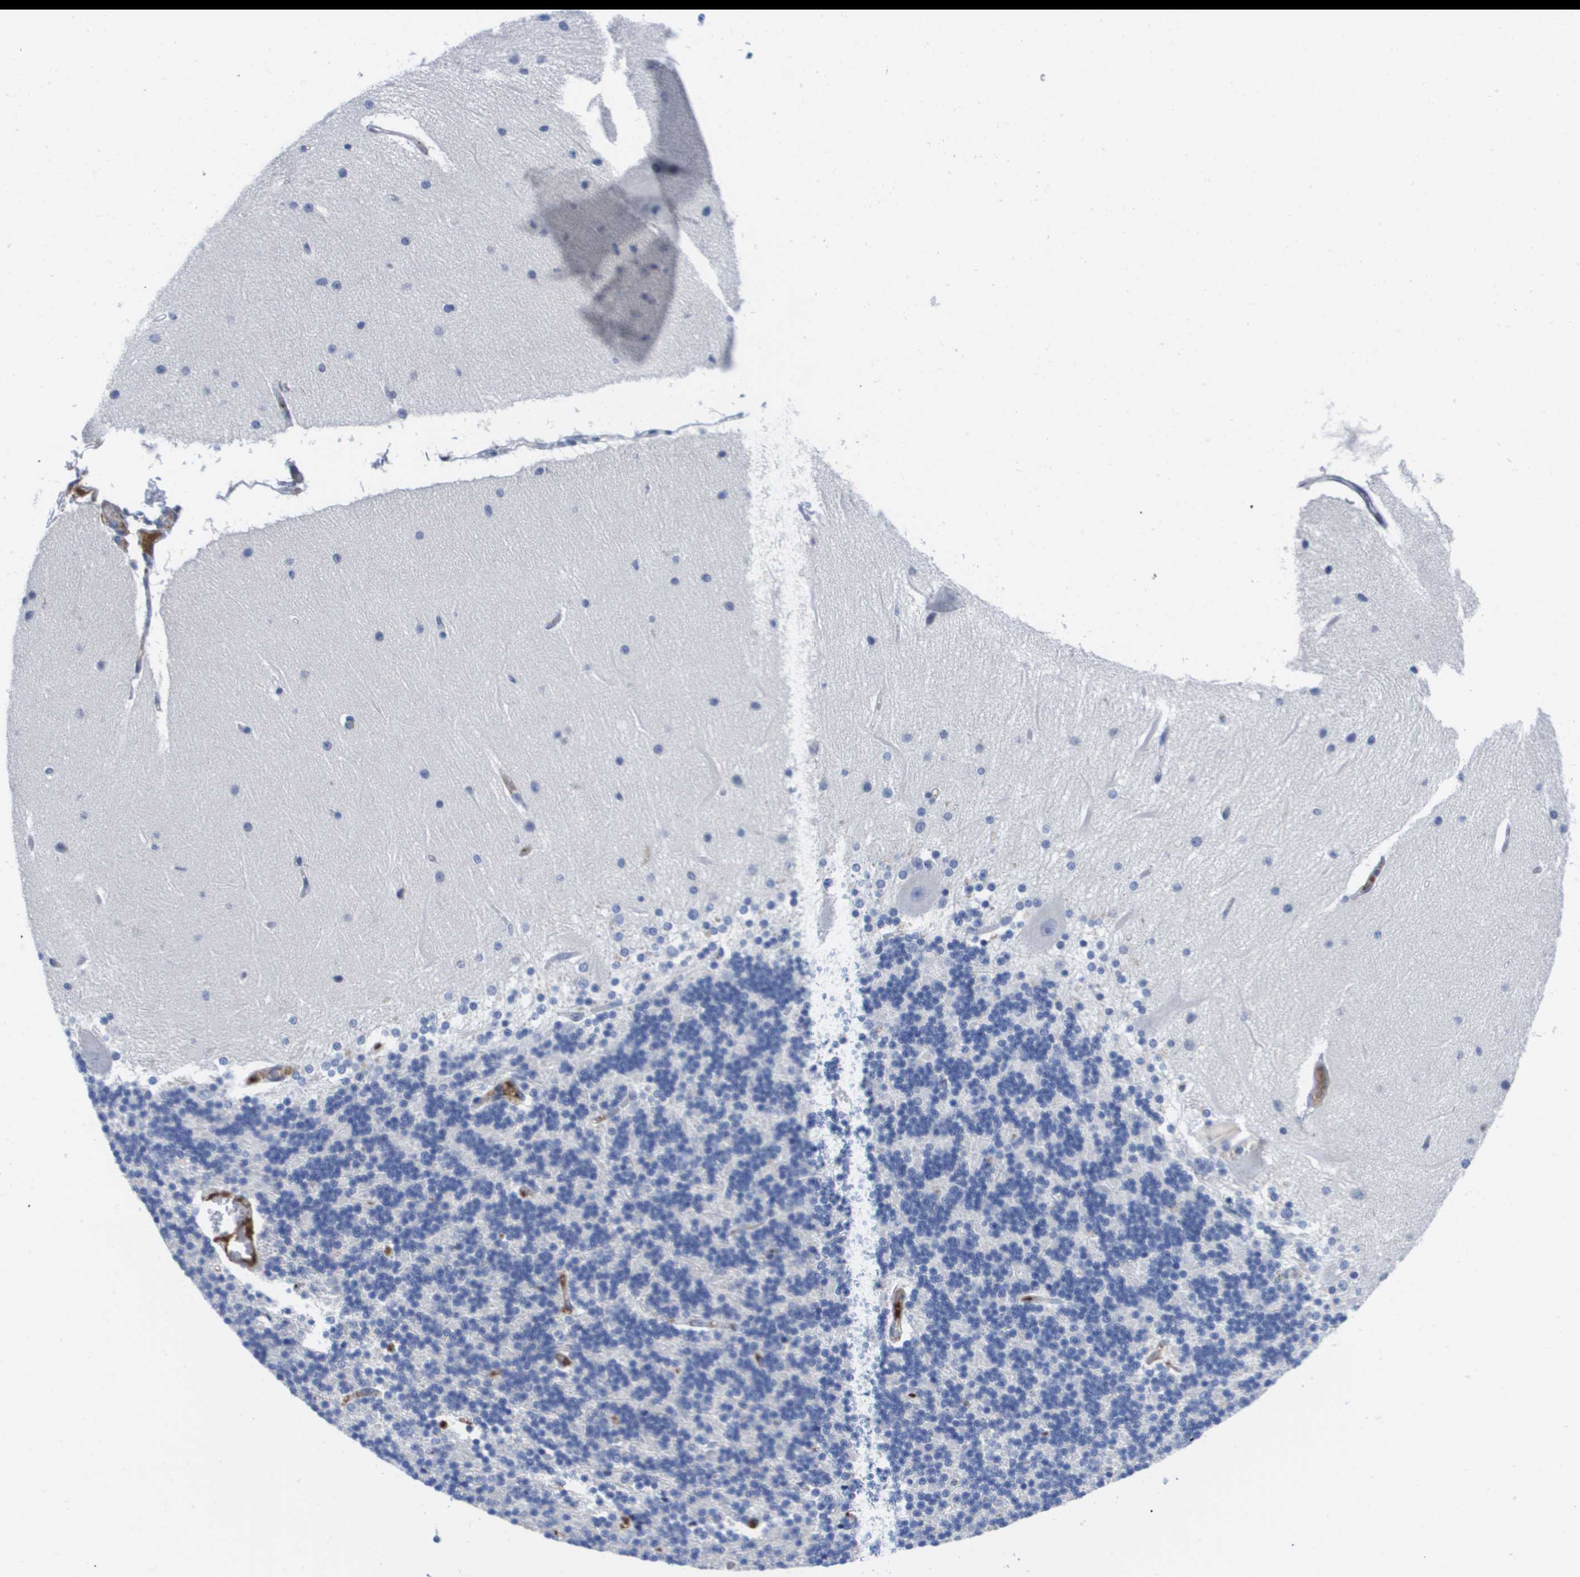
{"staining": {"intensity": "negative", "quantity": "none", "location": "none"}, "tissue": "cerebellum", "cell_type": "Cells in granular layer", "image_type": "normal", "snomed": [{"axis": "morphology", "description": "Normal tissue, NOS"}, {"axis": "topography", "description": "Cerebellum"}], "caption": "DAB (3,3'-diaminobenzidine) immunohistochemical staining of benign human cerebellum shows no significant positivity in cells in granular layer. (Immunohistochemistry, brightfield microscopy, high magnification).", "gene": "SERPINC1", "patient": {"sex": "female", "age": 54}}